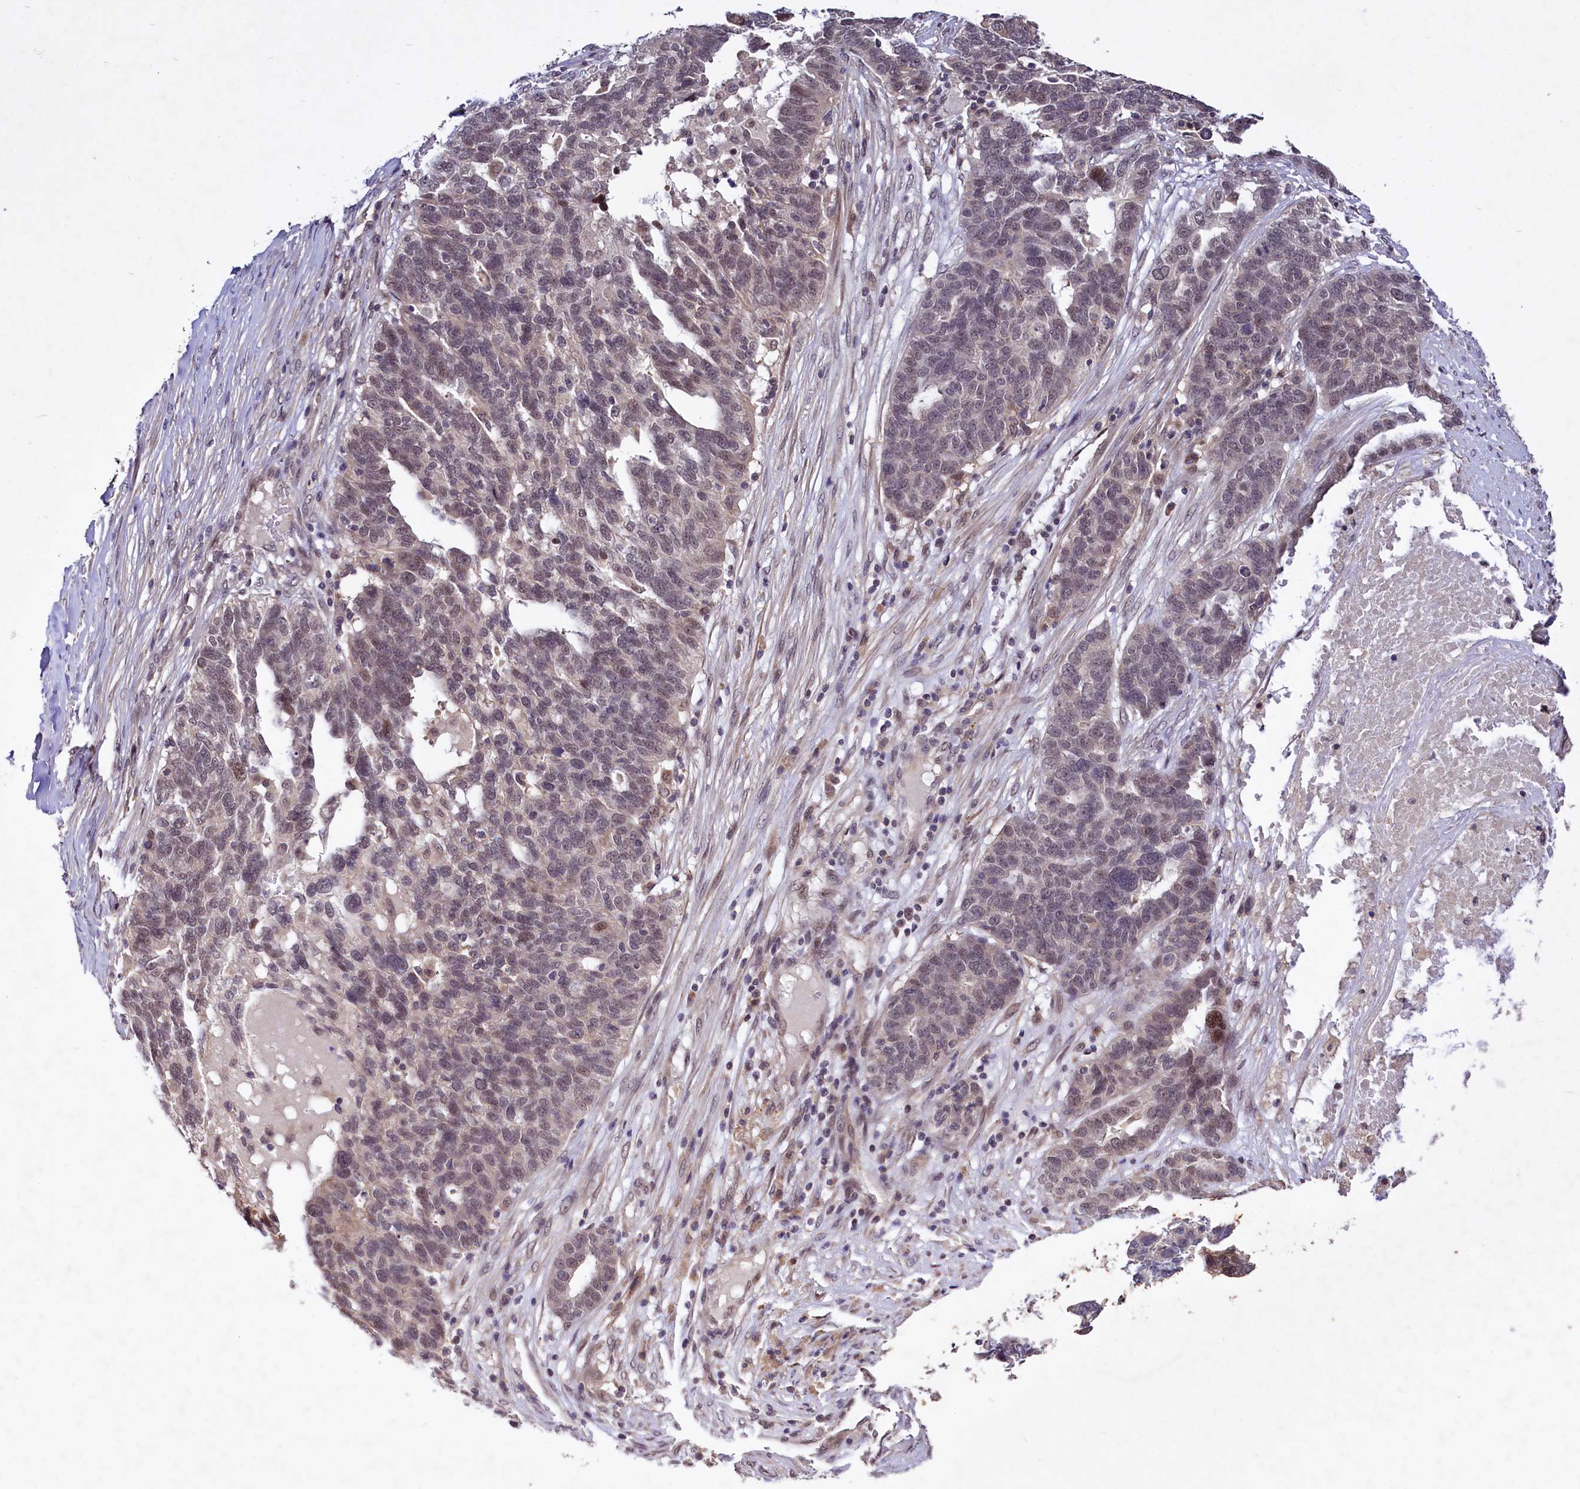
{"staining": {"intensity": "weak", "quantity": "25%-75%", "location": "nuclear"}, "tissue": "ovarian cancer", "cell_type": "Tumor cells", "image_type": "cancer", "snomed": [{"axis": "morphology", "description": "Cystadenocarcinoma, serous, NOS"}, {"axis": "topography", "description": "Ovary"}], "caption": "Ovarian serous cystadenocarcinoma was stained to show a protein in brown. There is low levels of weak nuclear positivity in about 25%-75% of tumor cells.", "gene": "UBE3A", "patient": {"sex": "female", "age": 59}}